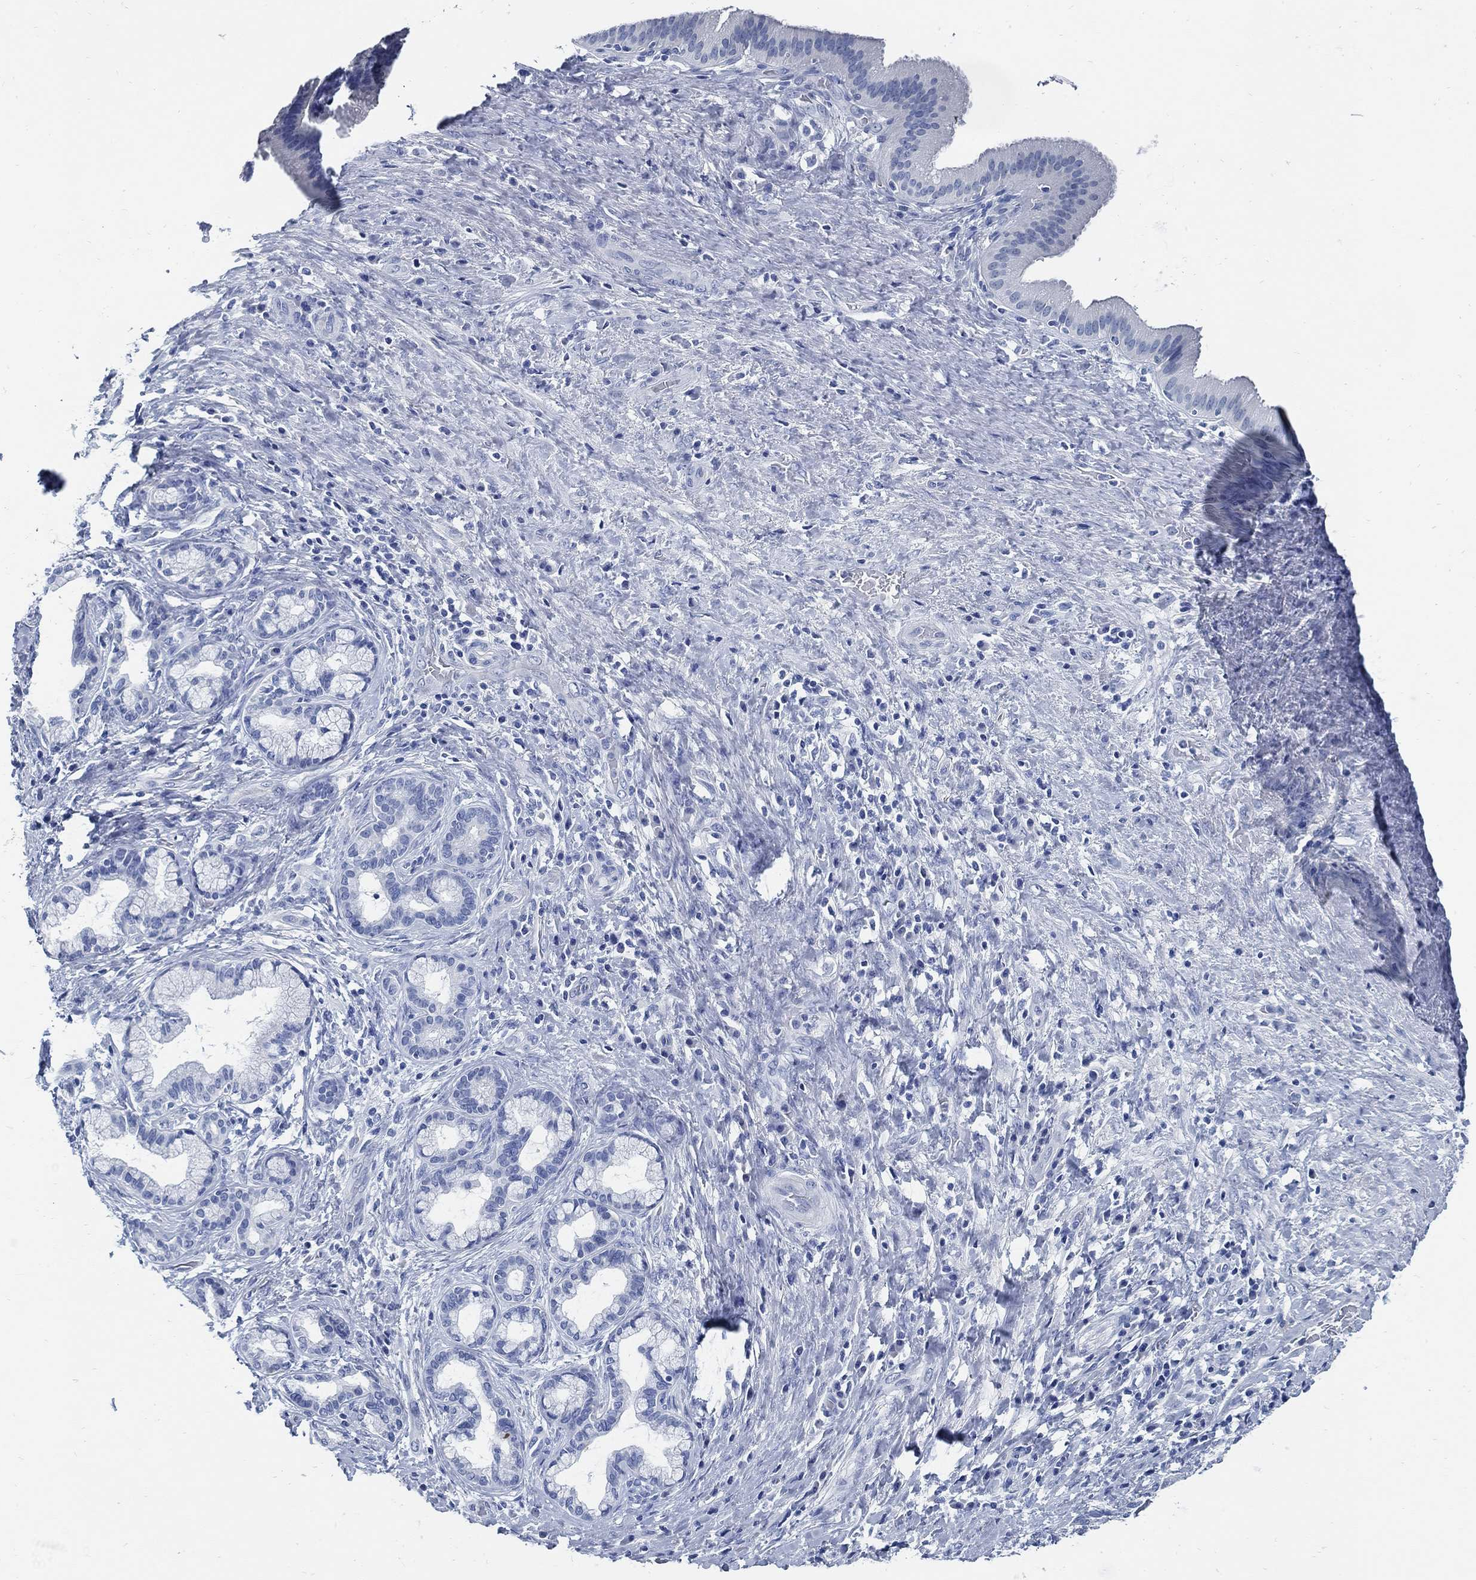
{"staining": {"intensity": "negative", "quantity": "none", "location": "none"}, "tissue": "liver cancer", "cell_type": "Tumor cells", "image_type": "cancer", "snomed": [{"axis": "morphology", "description": "Cholangiocarcinoma"}, {"axis": "topography", "description": "Liver"}], "caption": "High power microscopy histopathology image of an immunohistochemistry (IHC) image of liver cholangiocarcinoma, revealing no significant positivity in tumor cells. (DAB (3,3'-diaminobenzidine) immunohistochemistry with hematoxylin counter stain).", "gene": "SLC45A1", "patient": {"sex": "female", "age": 73}}